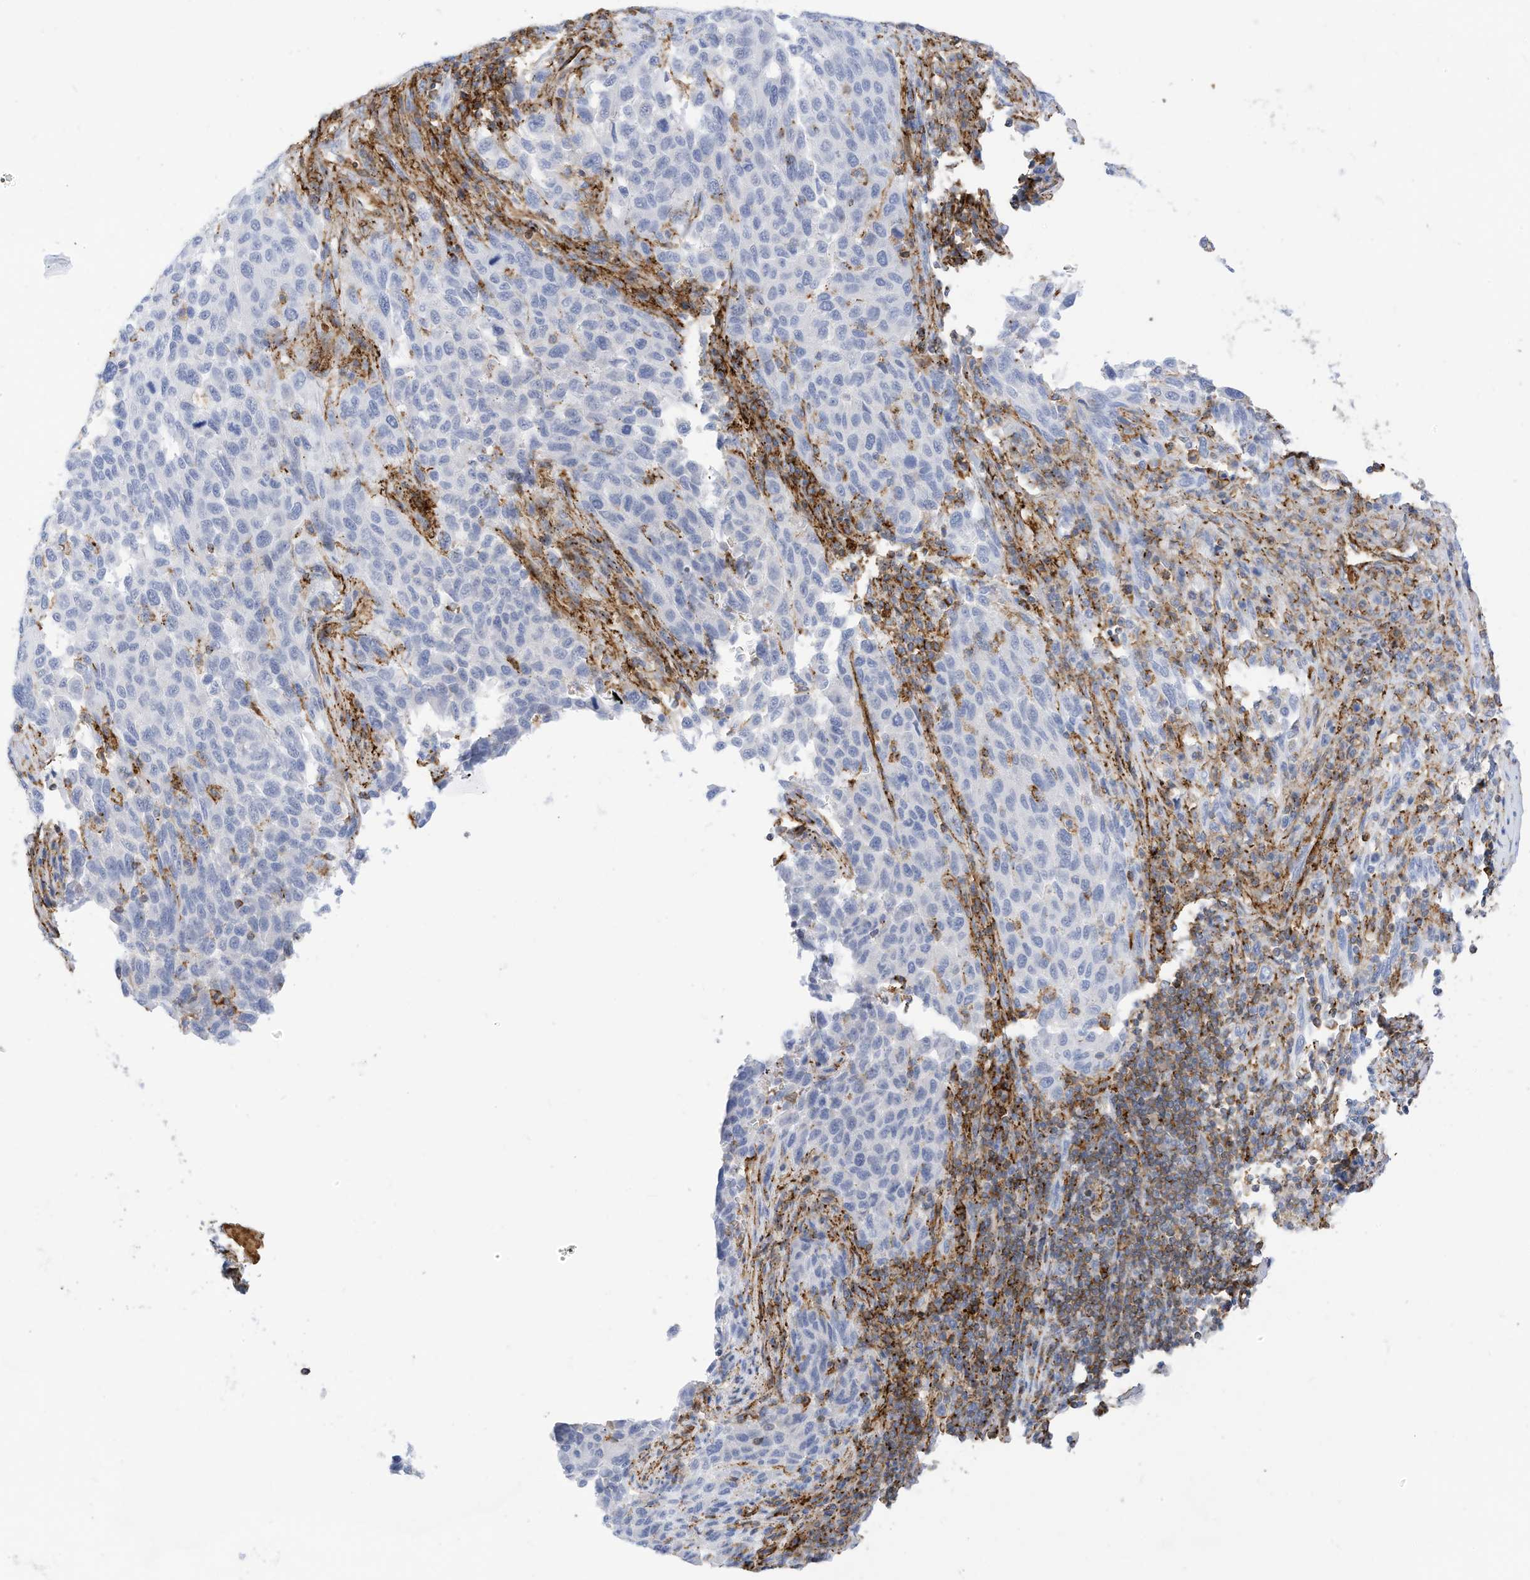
{"staining": {"intensity": "negative", "quantity": "none", "location": "none"}, "tissue": "melanoma", "cell_type": "Tumor cells", "image_type": "cancer", "snomed": [{"axis": "morphology", "description": "Malignant melanoma, Metastatic site"}, {"axis": "topography", "description": "Lymph node"}], "caption": "The immunohistochemistry histopathology image has no significant expression in tumor cells of melanoma tissue. The staining was performed using DAB to visualize the protein expression in brown, while the nuclei were stained in blue with hematoxylin (Magnification: 20x).", "gene": "TXNDC9", "patient": {"sex": "male", "age": 61}}